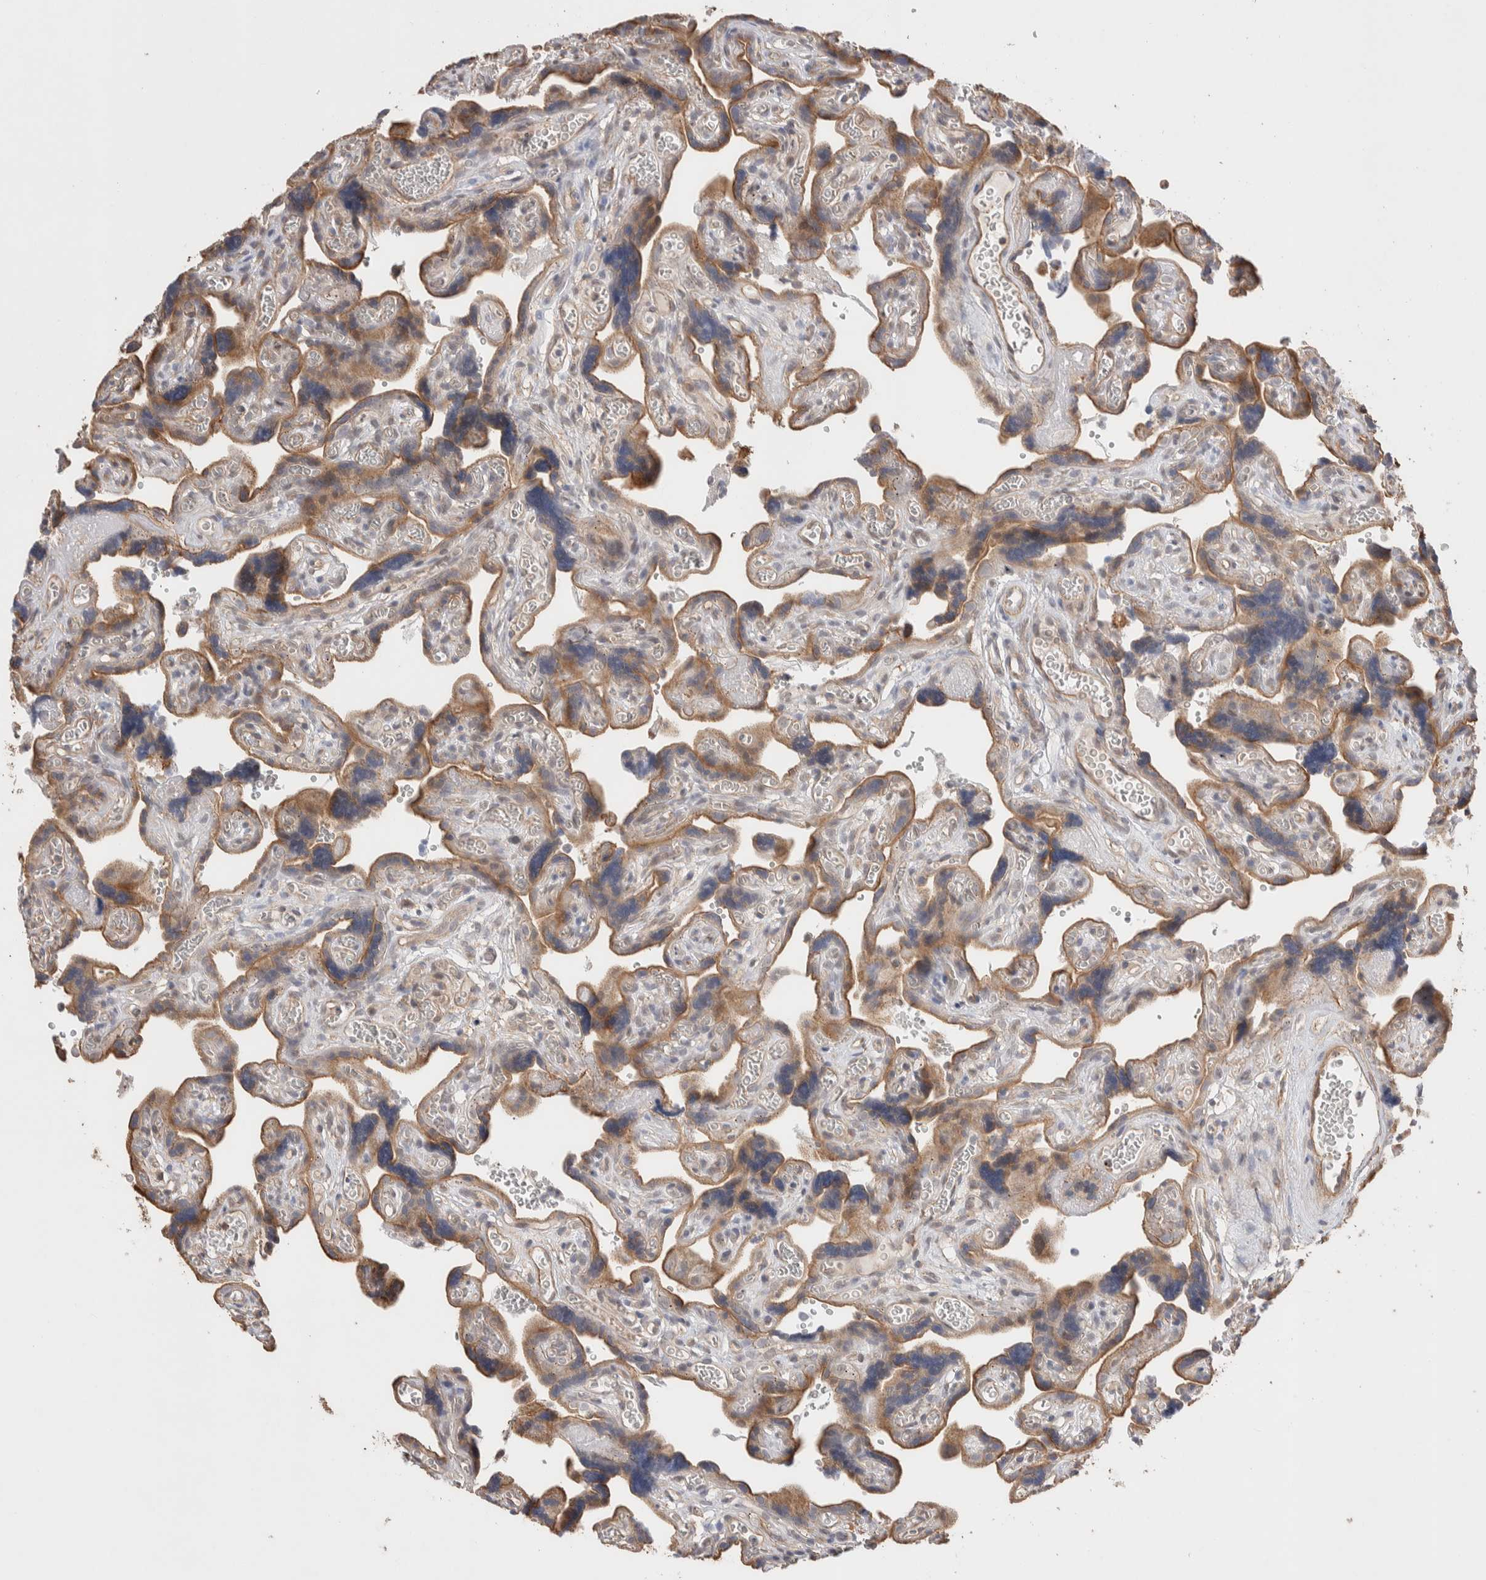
{"staining": {"intensity": "moderate", "quantity": ">75%", "location": "cytoplasmic/membranous"}, "tissue": "placenta", "cell_type": "Trophoblastic cells", "image_type": "normal", "snomed": [{"axis": "morphology", "description": "Normal tissue, NOS"}, {"axis": "topography", "description": "Placenta"}], "caption": "High-magnification brightfield microscopy of unremarkable placenta stained with DAB (brown) and counterstained with hematoxylin (blue). trophoblastic cells exhibit moderate cytoplasmic/membranous staining is seen in about>75% of cells.", "gene": "ZNF704", "patient": {"sex": "female", "age": 30}}